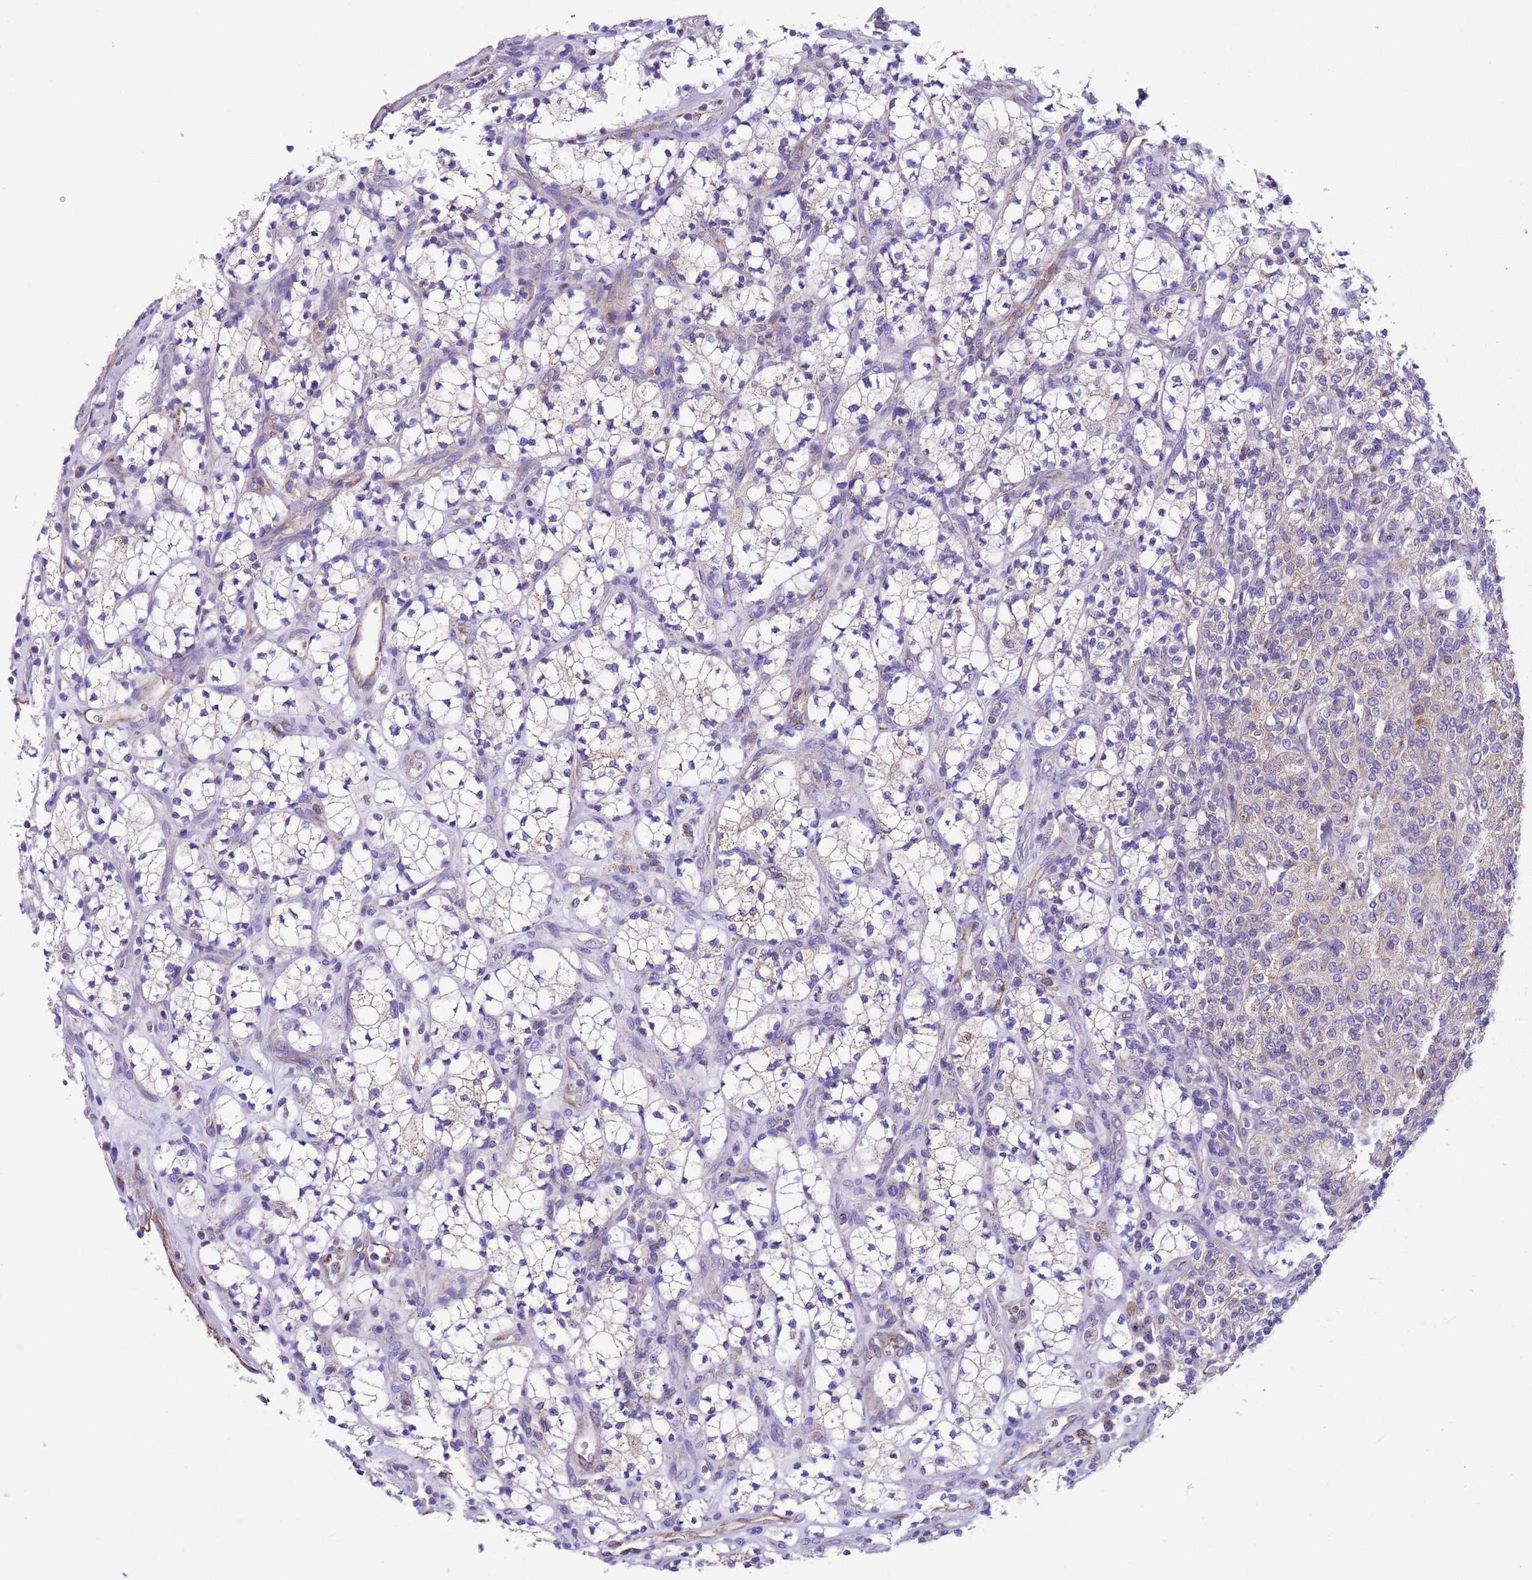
{"staining": {"intensity": "negative", "quantity": "none", "location": "none"}, "tissue": "renal cancer", "cell_type": "Tumor cells", "image_type": "cancer", "snomed": [{"axis": "morphology", "description": "Adenocarcinoma, NOS"}, {"axis": "topography", "description": "Kidney"}], "caption": "The micrograph exhibits no staining of tumor cells in renal cancer (adenocarcinoma).", "gene": "CCDC191", "patient": {"sex": "male", "age": 77}}